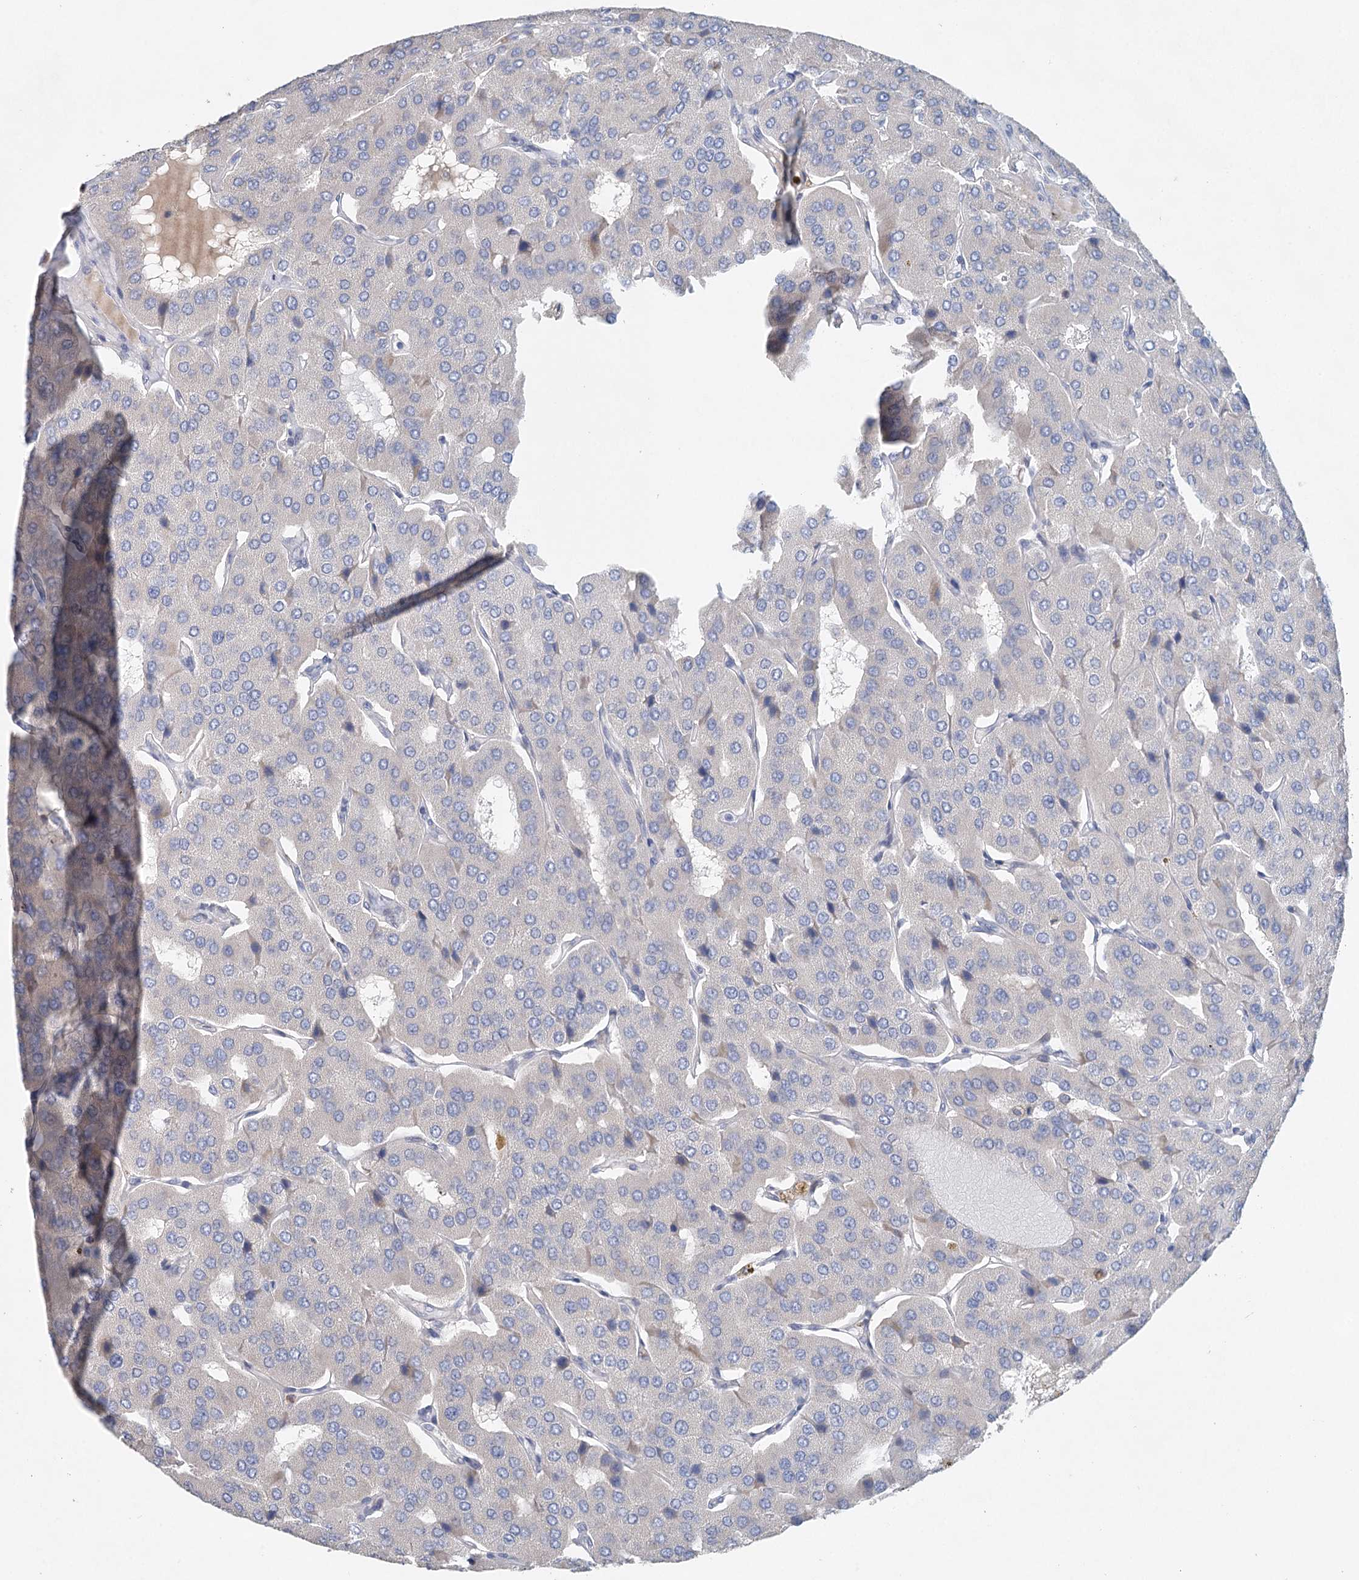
{"staining": {"intensity": "negative", "quantity": "none", "location": "none"}, "tissue": "parathyroid gland", "cell_type": "Glandular cells", "image_type": "normal", "snomed": [{"axis": "morphology", "description": "Normal tissue, NOS"}, {"axis": "morphology", "description": "Adenoma, NOS"}, {"axis": "topography", "description": "Parathyroid gland"}], "caption": "Immunohistochemical staining of benign human parathyroid gland reveals no significant expression in glandular cells. Brightfield microscopy of IHC stained with DAB (brown) and hematoxylin (blue), captured at high magnification.", "gene": "MYL6B", "patient": {"sex": "female", "age": 86}}